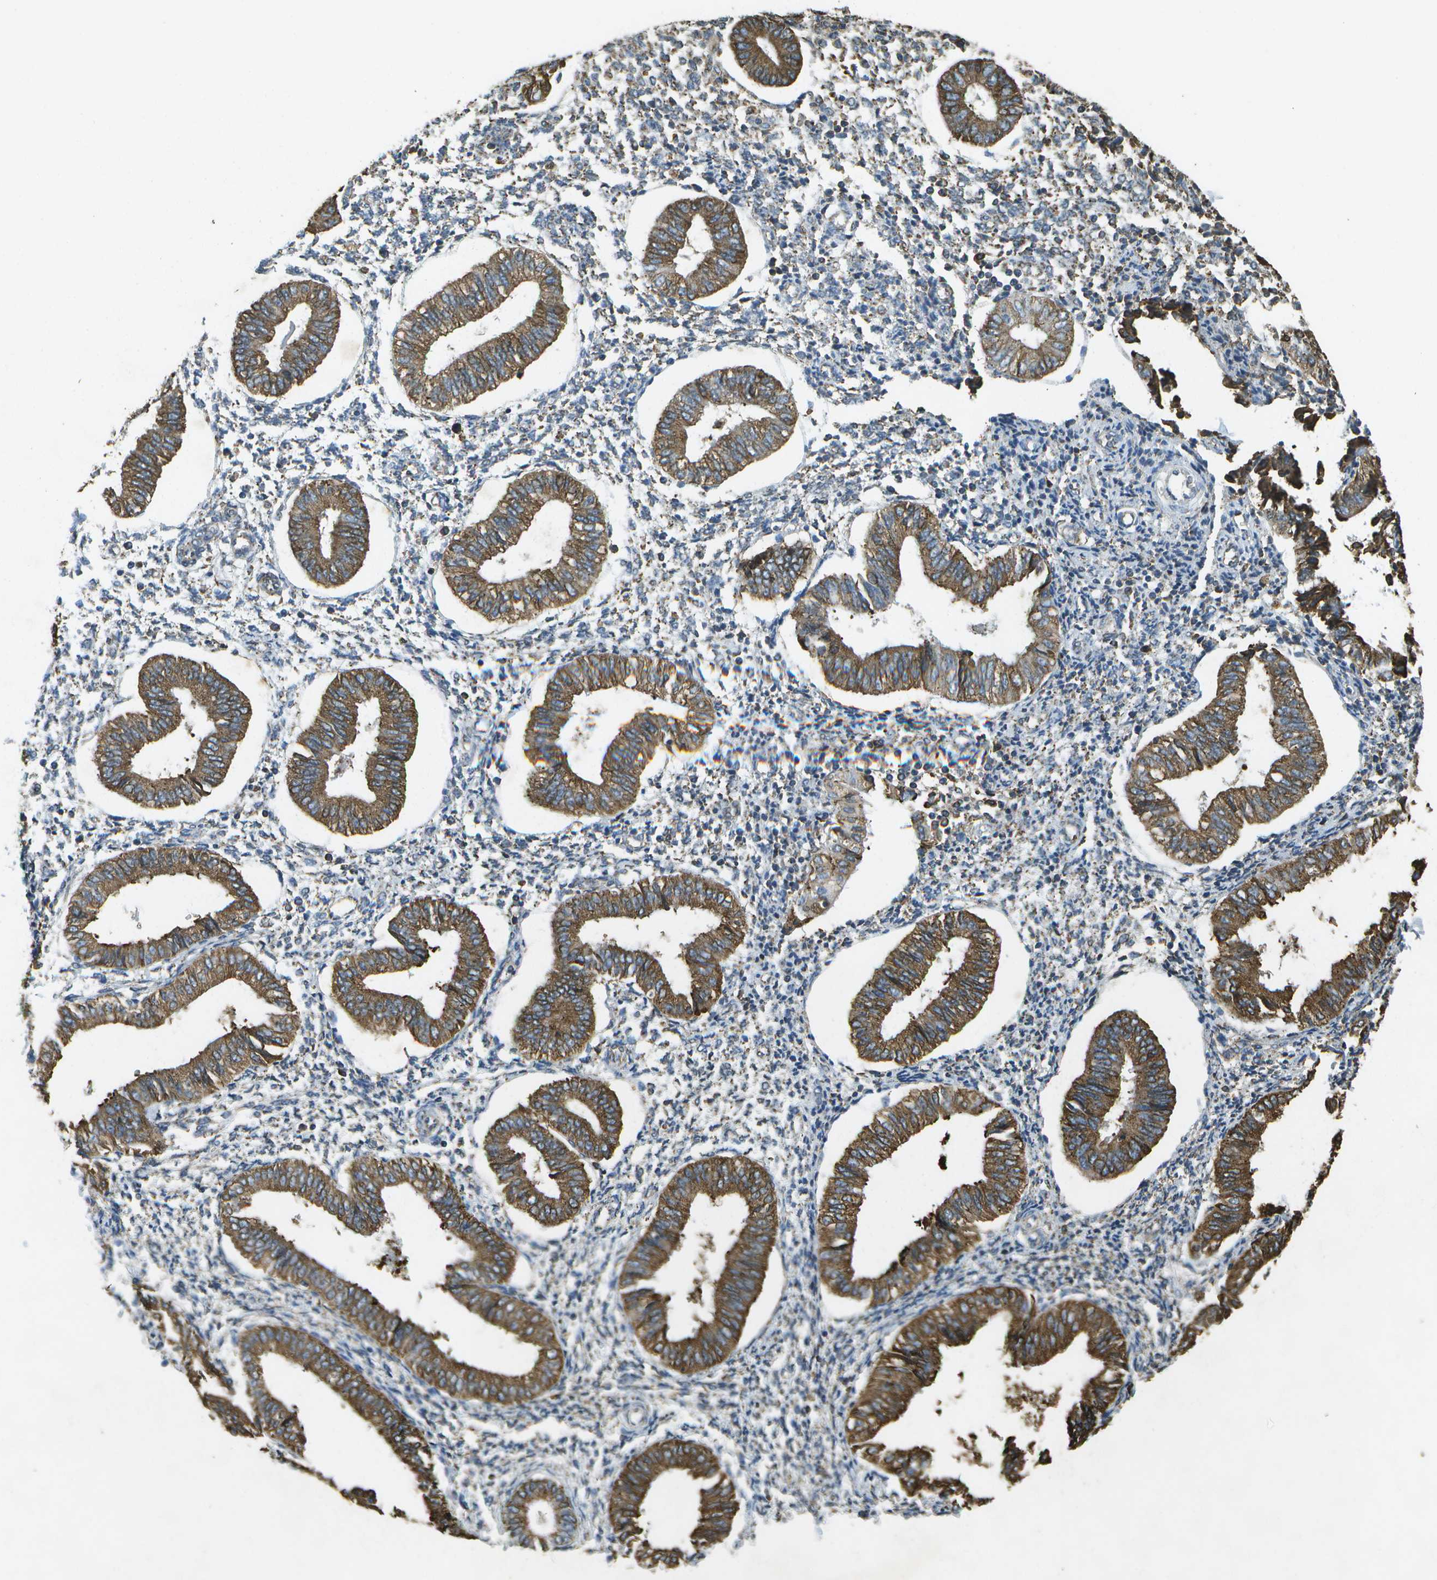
{"staining": {"intensity": "weak", "quantity": "<25%", "location": "cytoplasmic/membranous"}, "tissue": "endometrium", "cell_type": "Cells in endometrial stroma", "image_type": "normal", "snomed": [{"axis": "morphology", "description": "Normal tissue, NOS"}, {"axis": "topography", "description": "Endometrium"}], "caption": "The photomicrograph exhibits no significant staining in cells in endometrial stroma of endometrium. The staining is performed using DAB brown chromogen with nuclei counter-stained in using hematoxylin.", "gene": "PDIA4", "patient": {"sex": "female", "age": 50}}